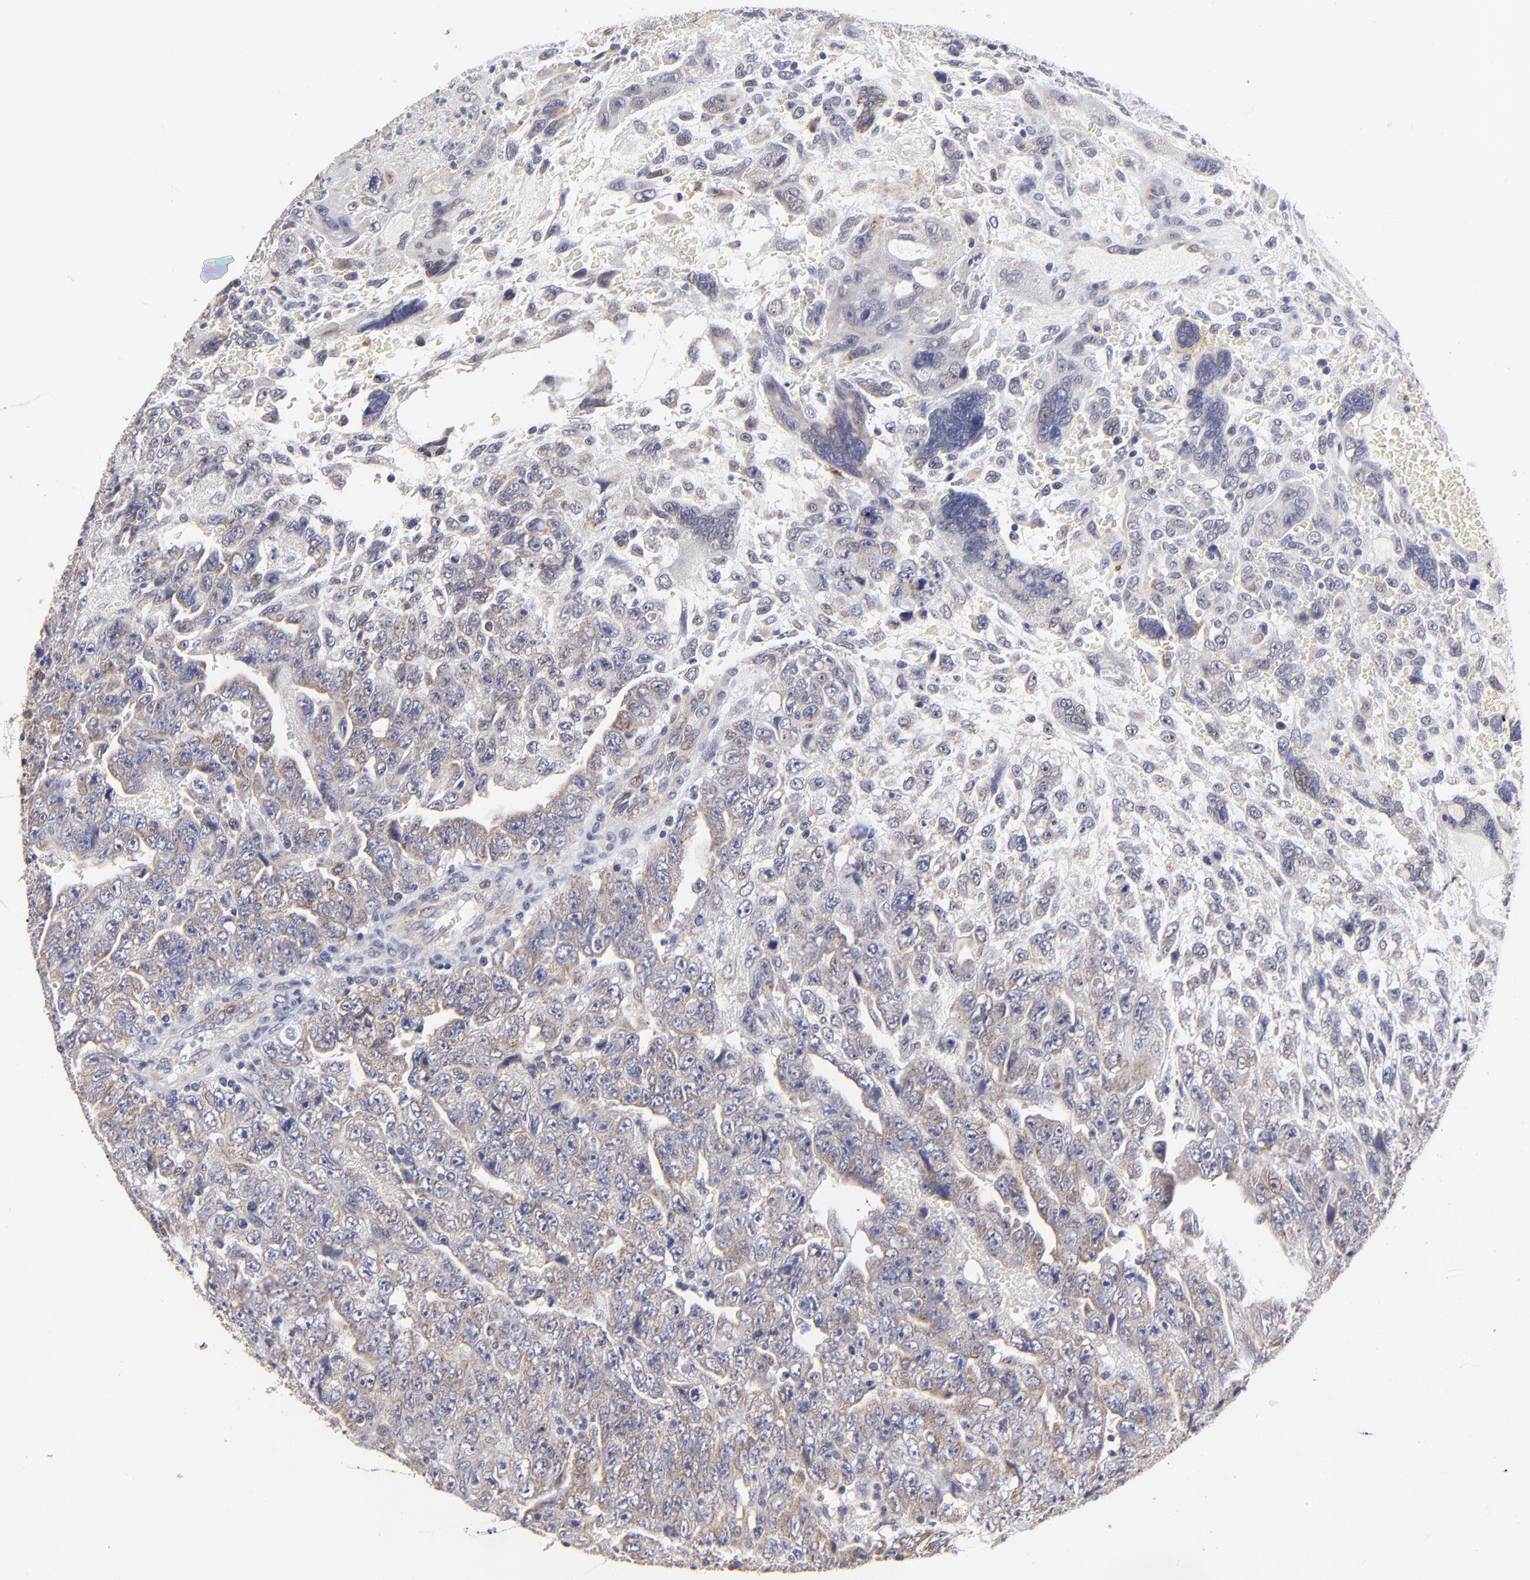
{"staining": {"intensity": "moderate", "quantity": "25%-75%", "location": "cytoplasmic/membranous"}, "tissue": "testis cancer", "cell_type": "Tumor cells", "image_type": "cancer", "snomed": [{"axis": "morphology", "description": "Carcinoma, Embryonal, NOS"}, {"axis": "topography", "description": "Testis"}], "caption": "Testis embryonal carcinoma tissue exhibits moderate cytoplasmic/membranous expression in about 25%-75% of tumor cells", "gene": "FBXL12", "patient": {"sex": "male", "age": 28}}